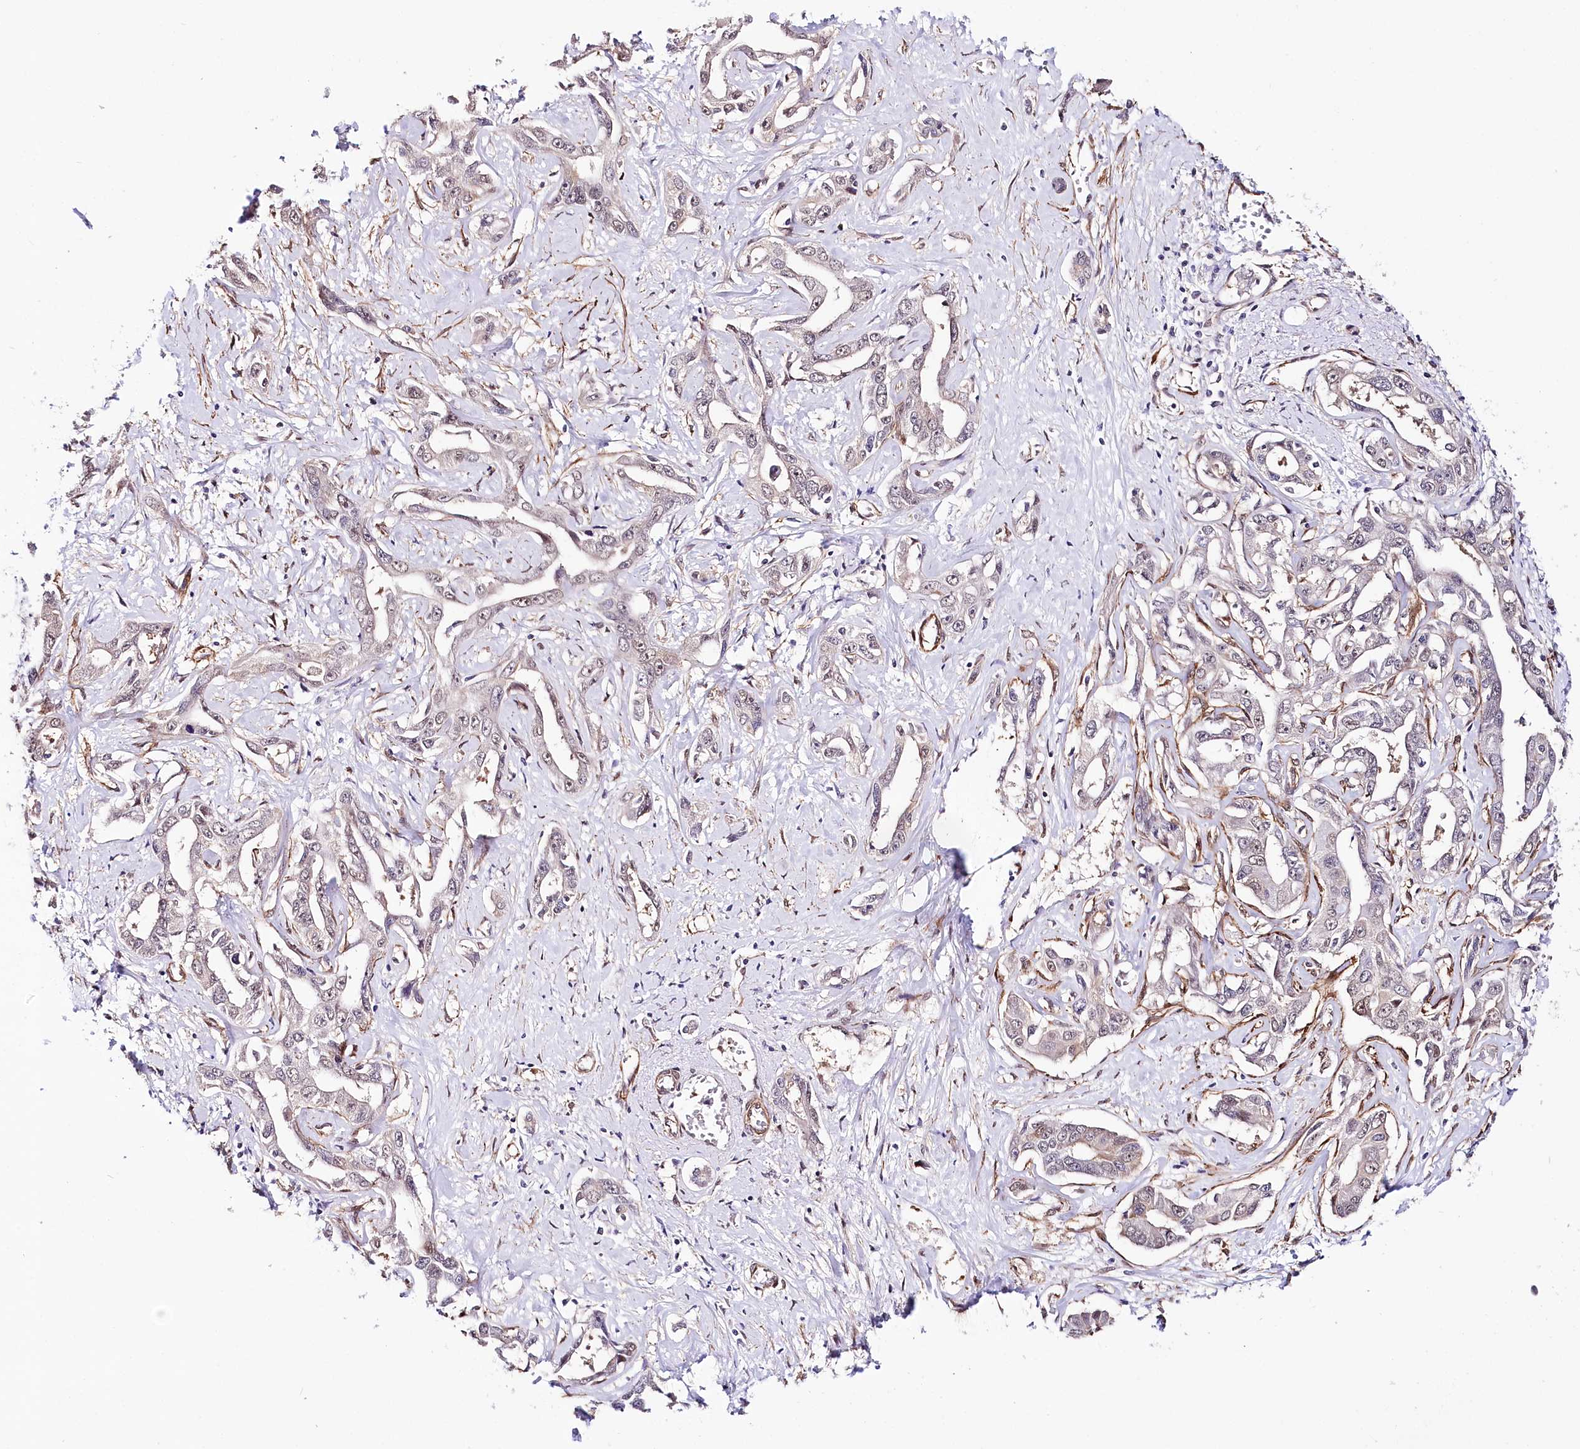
{"staining": {"intensity": "weak", "quantity": "<25%", "location": "nuclear"}, "tissue": "liver cancer", "cell_type": "Tumor cells", "image_type": "cancer", "snomed": [{"axis": "morphology", "description": "Cholangiocarcinoma"}, {"axis": "topography", "description": "Liver"}], "caption": "Cholangiocarcinoma (liver) stained for a protein using IHC reveals no expression tumor cells.", "gene": "PPP2R5B", "patient": {"sex": "male", "age": 59}}